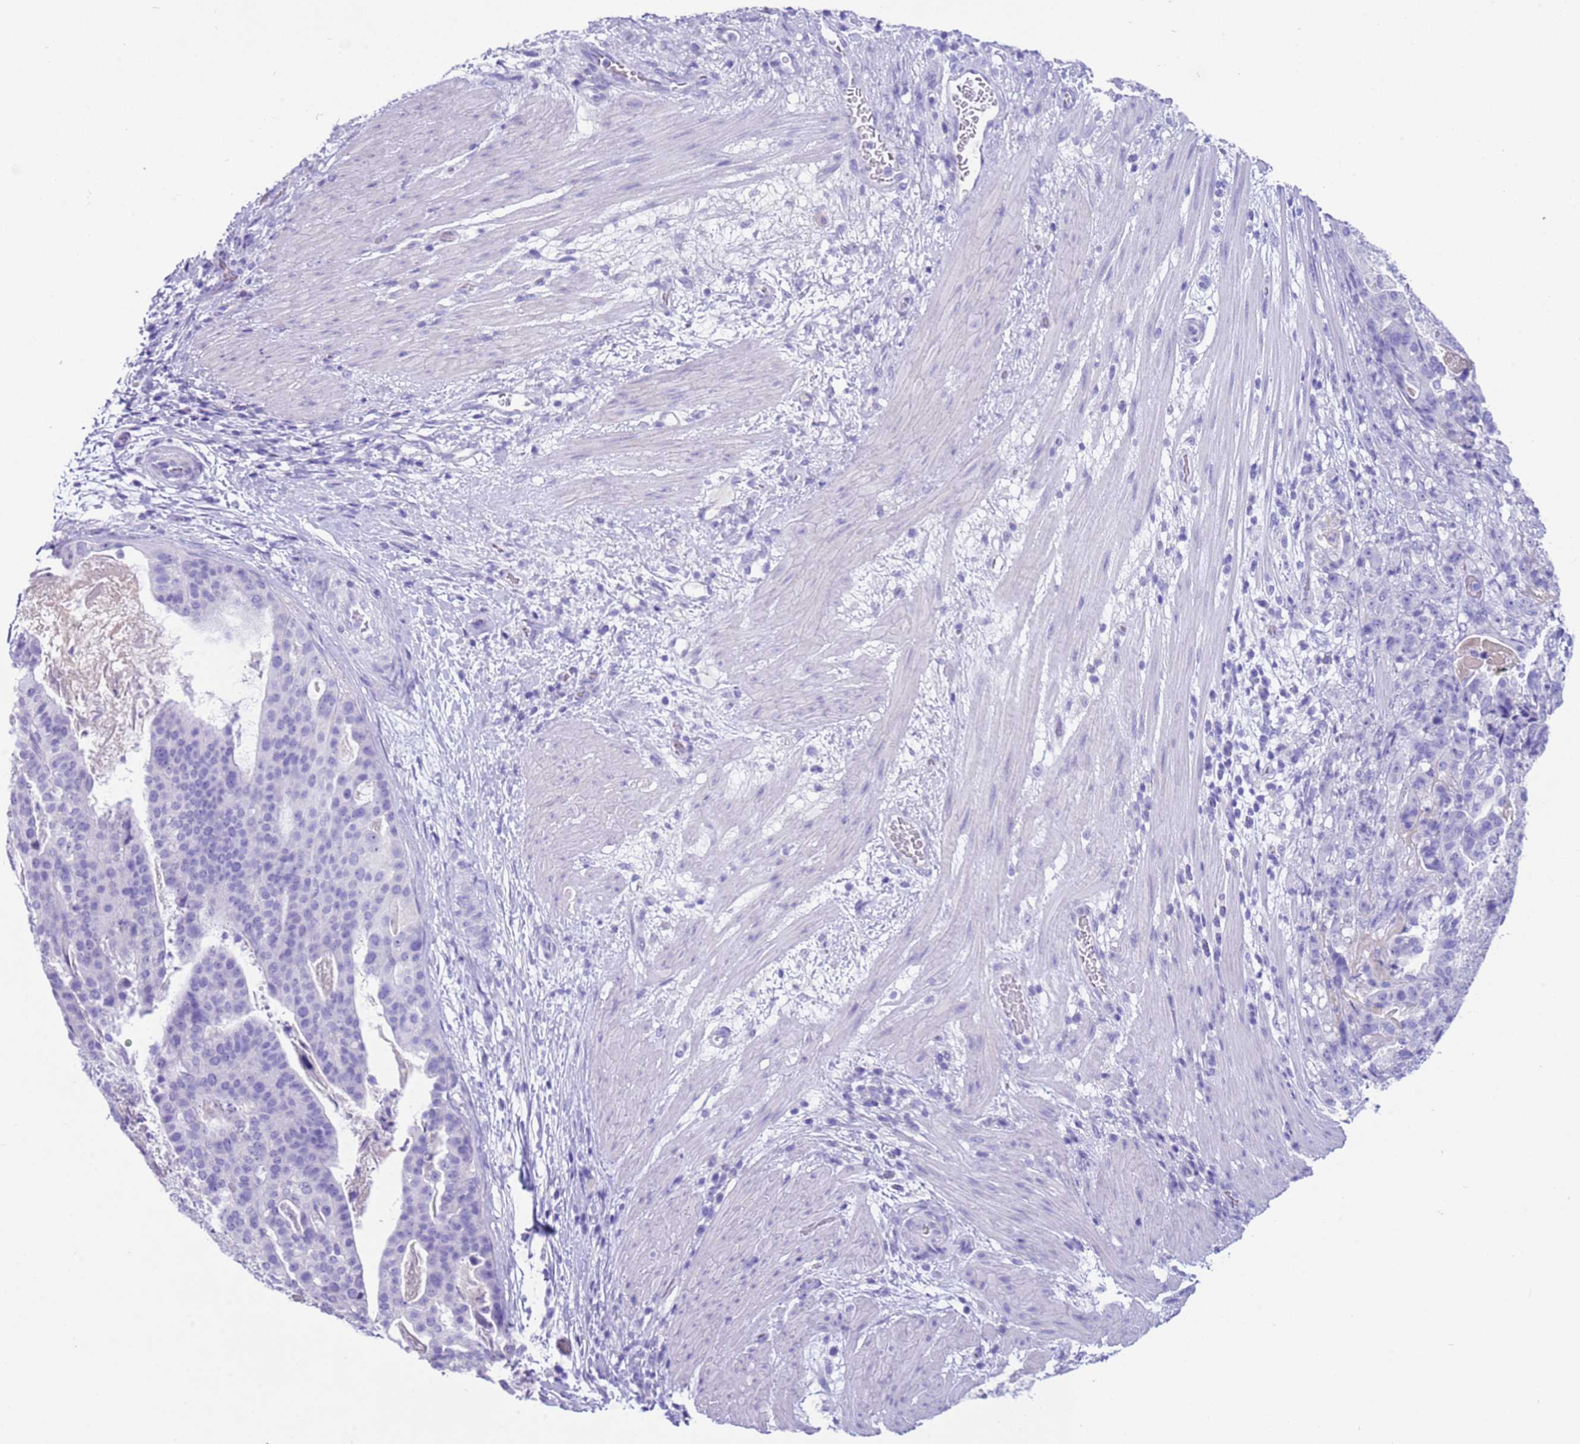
{"staining": {"intensity": "negative", "quantity": "none", "location": "none"}, "tissue": "stomach cancer", "cell_type": "Tumor cells", "image_type": "cancer", "snomed": [{"axis": "morphology", "description": "Adenocarcinoma, NOS"}, {"axis": "topography", "description": "Stomach"}], "caption": "Stomach cancer (adenocarcinoma) stained for a protein using immunohistochemistry (IHC) demonstrates no staining tumor cells.", "gene": "CPB1", "patient": {"sex": "male", "age": 48}}